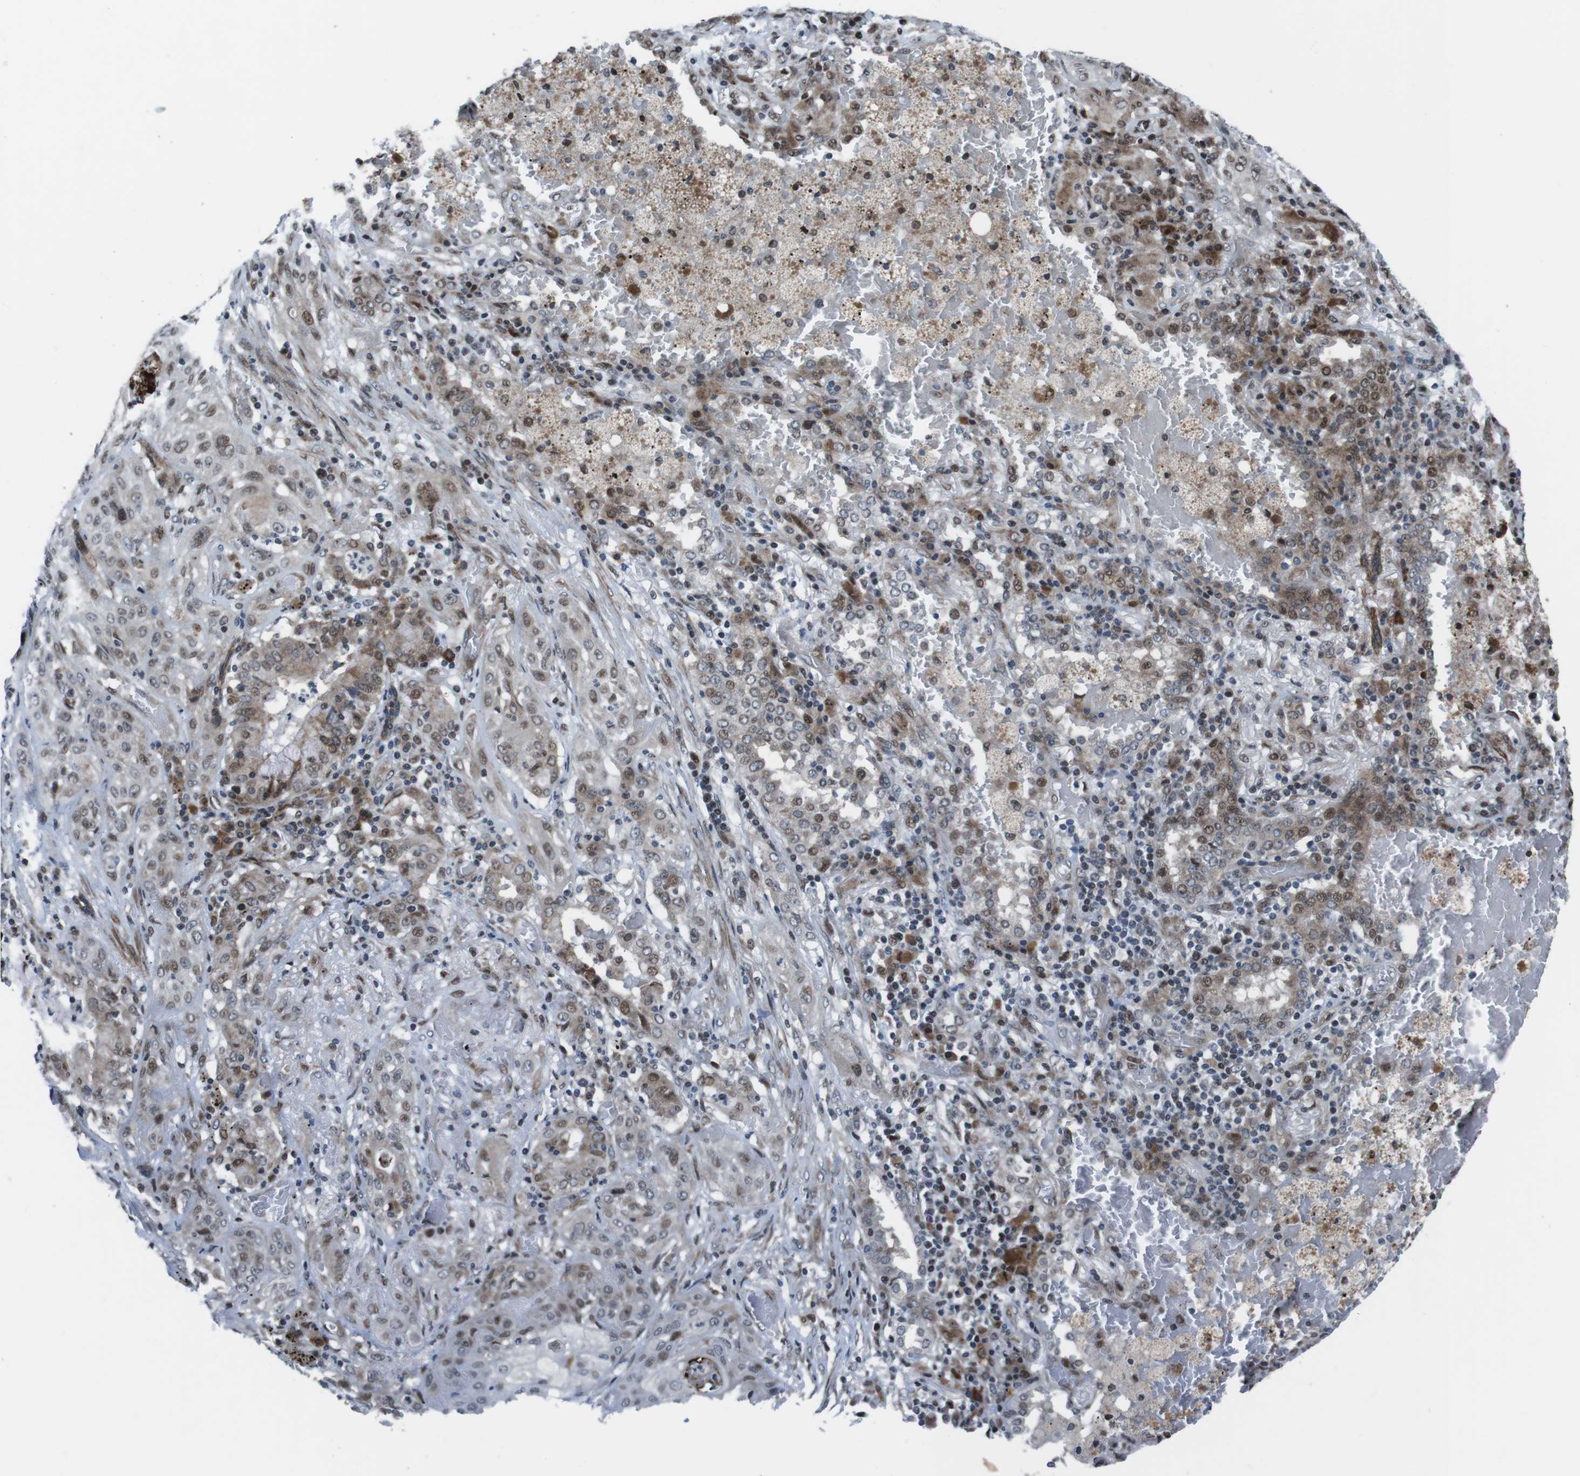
{"staining": {"intensity": "moderate", "quantity": "25%-75%", "location": "cytoplasmic/membranous,nuclear"}, "tissue": "lung cancer", "cell_type": "Tumor cells", "image_type": "cancer", "snomed": [{"axis": "morphology", "description": "Squamous cell carcinoma, NOS"}, {"axis": "topography", "description": "Lung"}], "caption": "Lung cancer stained with immunohistochemistry (IHC) shows moderate cytoplasmic/membranous and nuclear staining in about 25%-75% of tumor cells. (brown staining indicates protein expression, while blue staining denotes nuclei).", "gene": "PBRM1", "patient": {"sex": "female", "age": 47}}